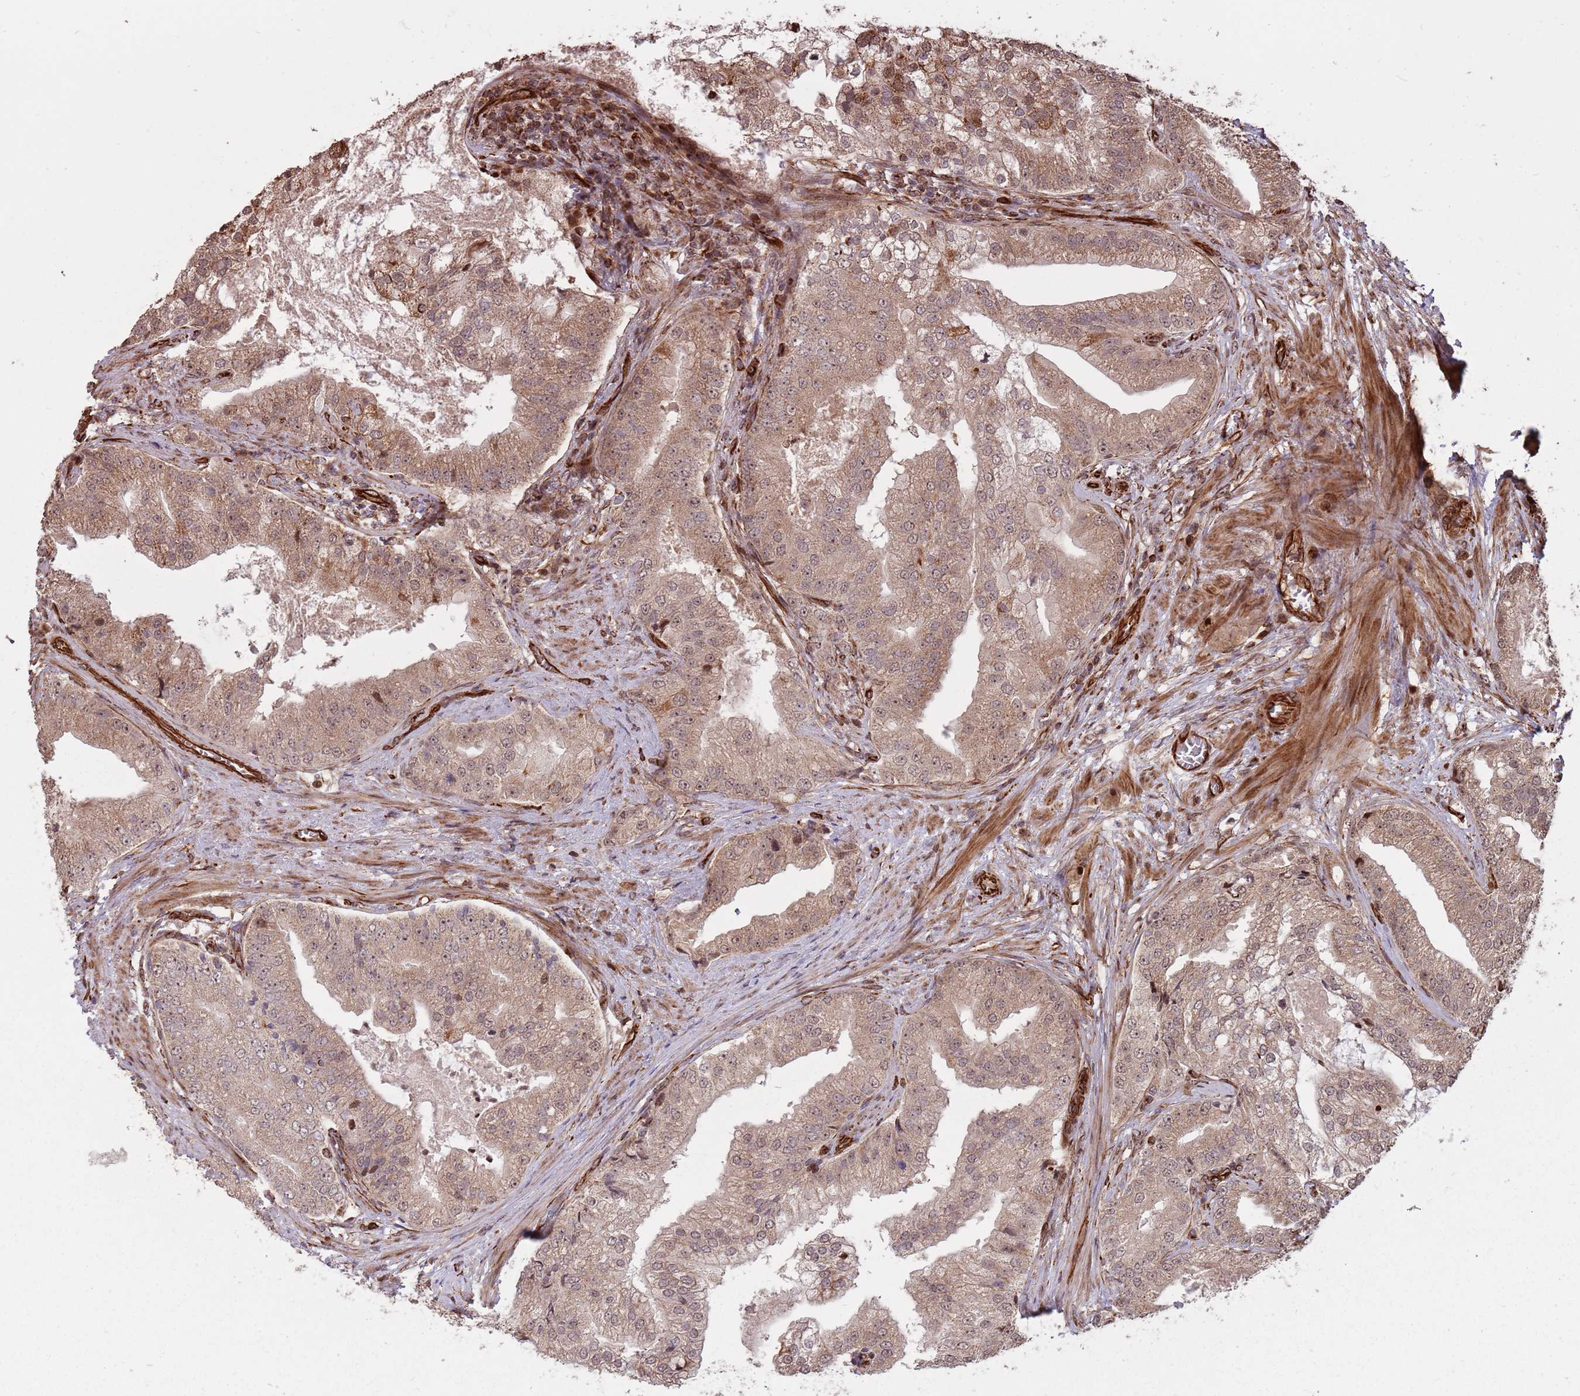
{"staining": {"intensity": "moderate", "quantity": ">75%", "location": "cytoplasmic/membranous,nuclear"}, "tissue": "prostate cancer", "cell_type": "Tumor cells", "image_type": "cancer", "snomed": [{"axis": "morphology", "description": "Adenocarcinoma, High grade"}, {"axis": "topography", "description": "Prostate"}], "caption": "Tumor cells display medium levels of moderate cytoplasmic/membranous and nuclear positivity in about >75% of cells in human high-grade adenocarcinoma (prostate).", "gene": "ADAMTS3", "patient": {"sex": "male", "age": 70}}